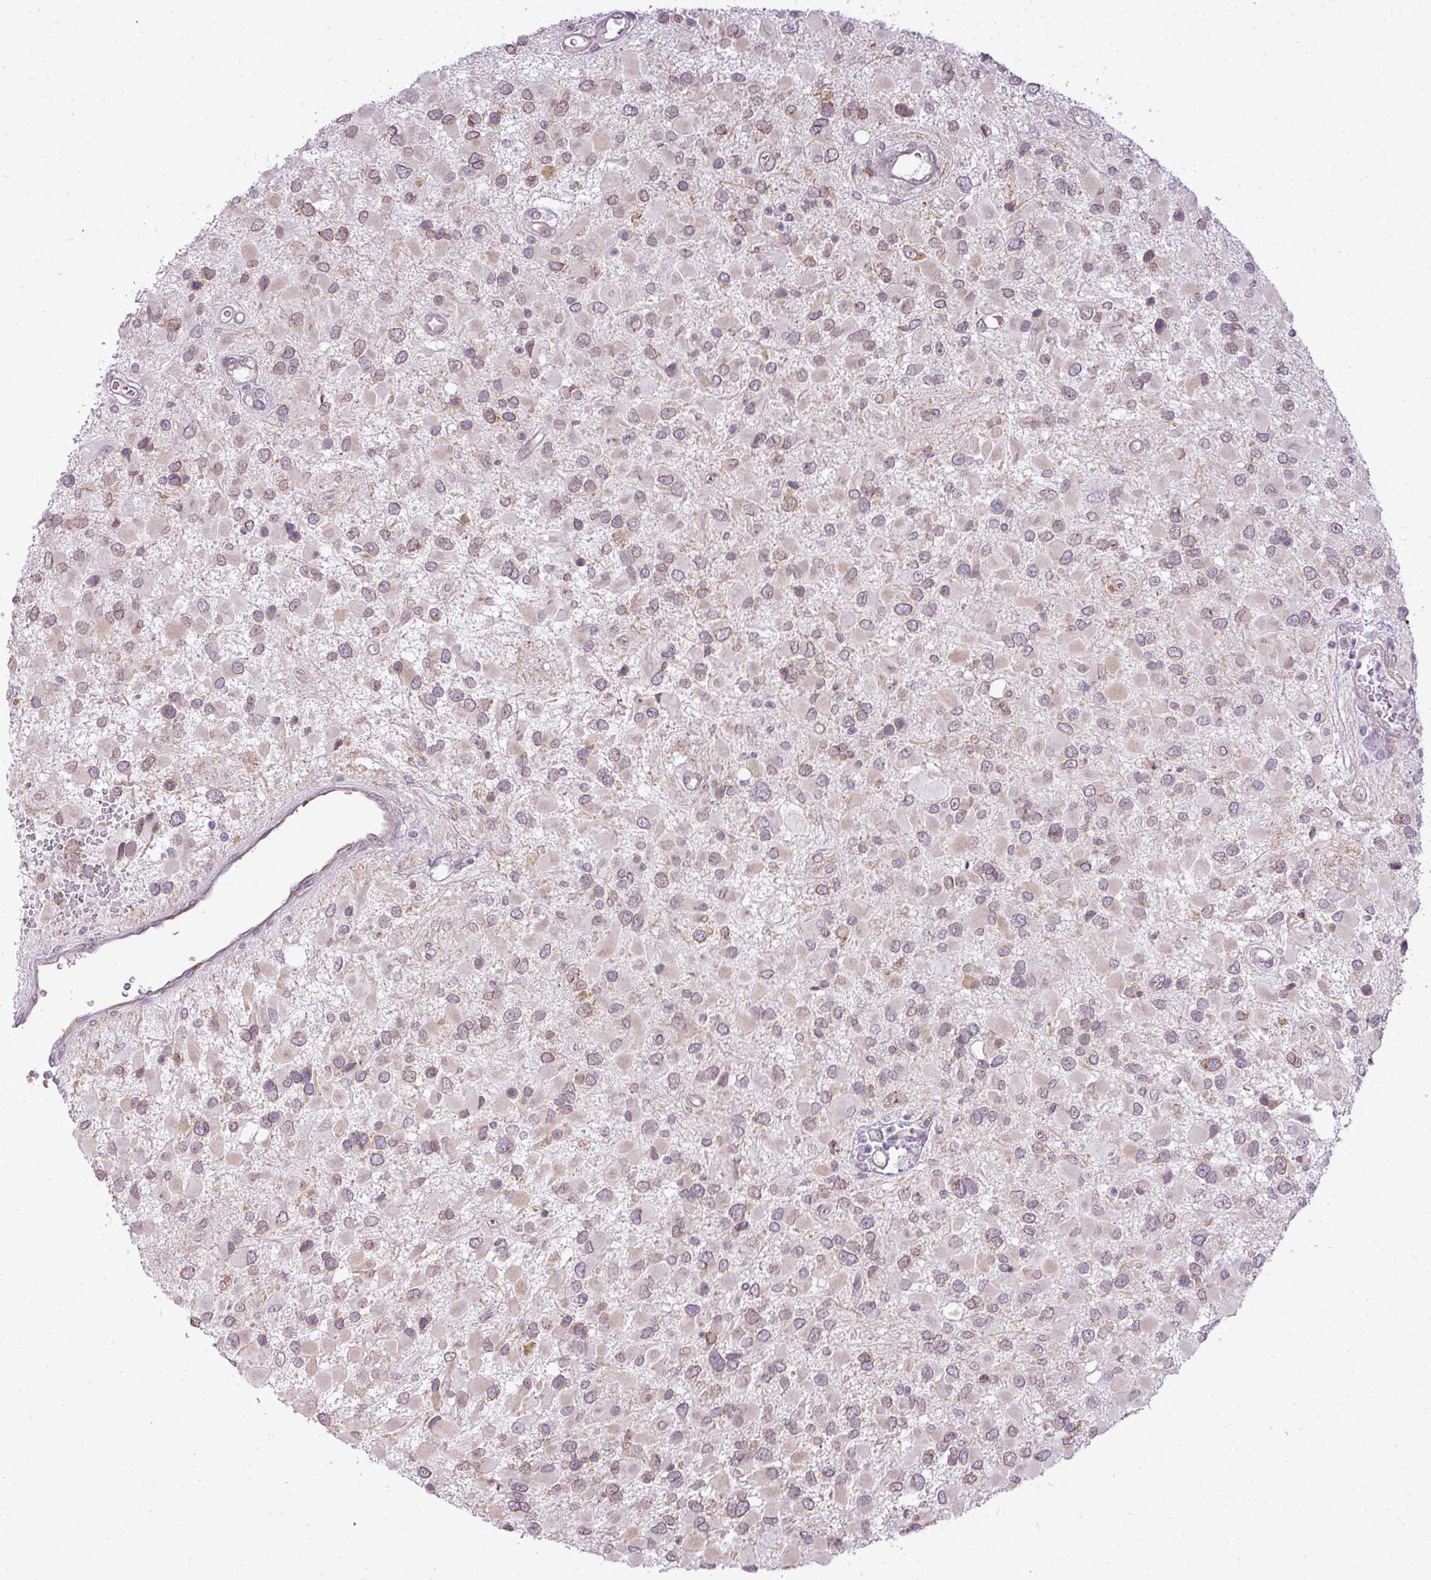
{"staining": {"intensity": "weak", "quantity": "25%-75%", "location": "nuclear"}, "tissue": "glioma", "cell_type": "Tumor cells", "image_type": "cancer", "snomed": [{"axis": "morphology", "description": "Glioma, malignant, High grade"}, {"axis": "topography", "description": "Brain"}], "caption": "Immunohistochemical staining of glioma exhibits low levels of weak nuclear staining in approximately 25%-75% of tumor cells.", "gene": "COX18", "patient": {"sex": "male", "age": 53}}